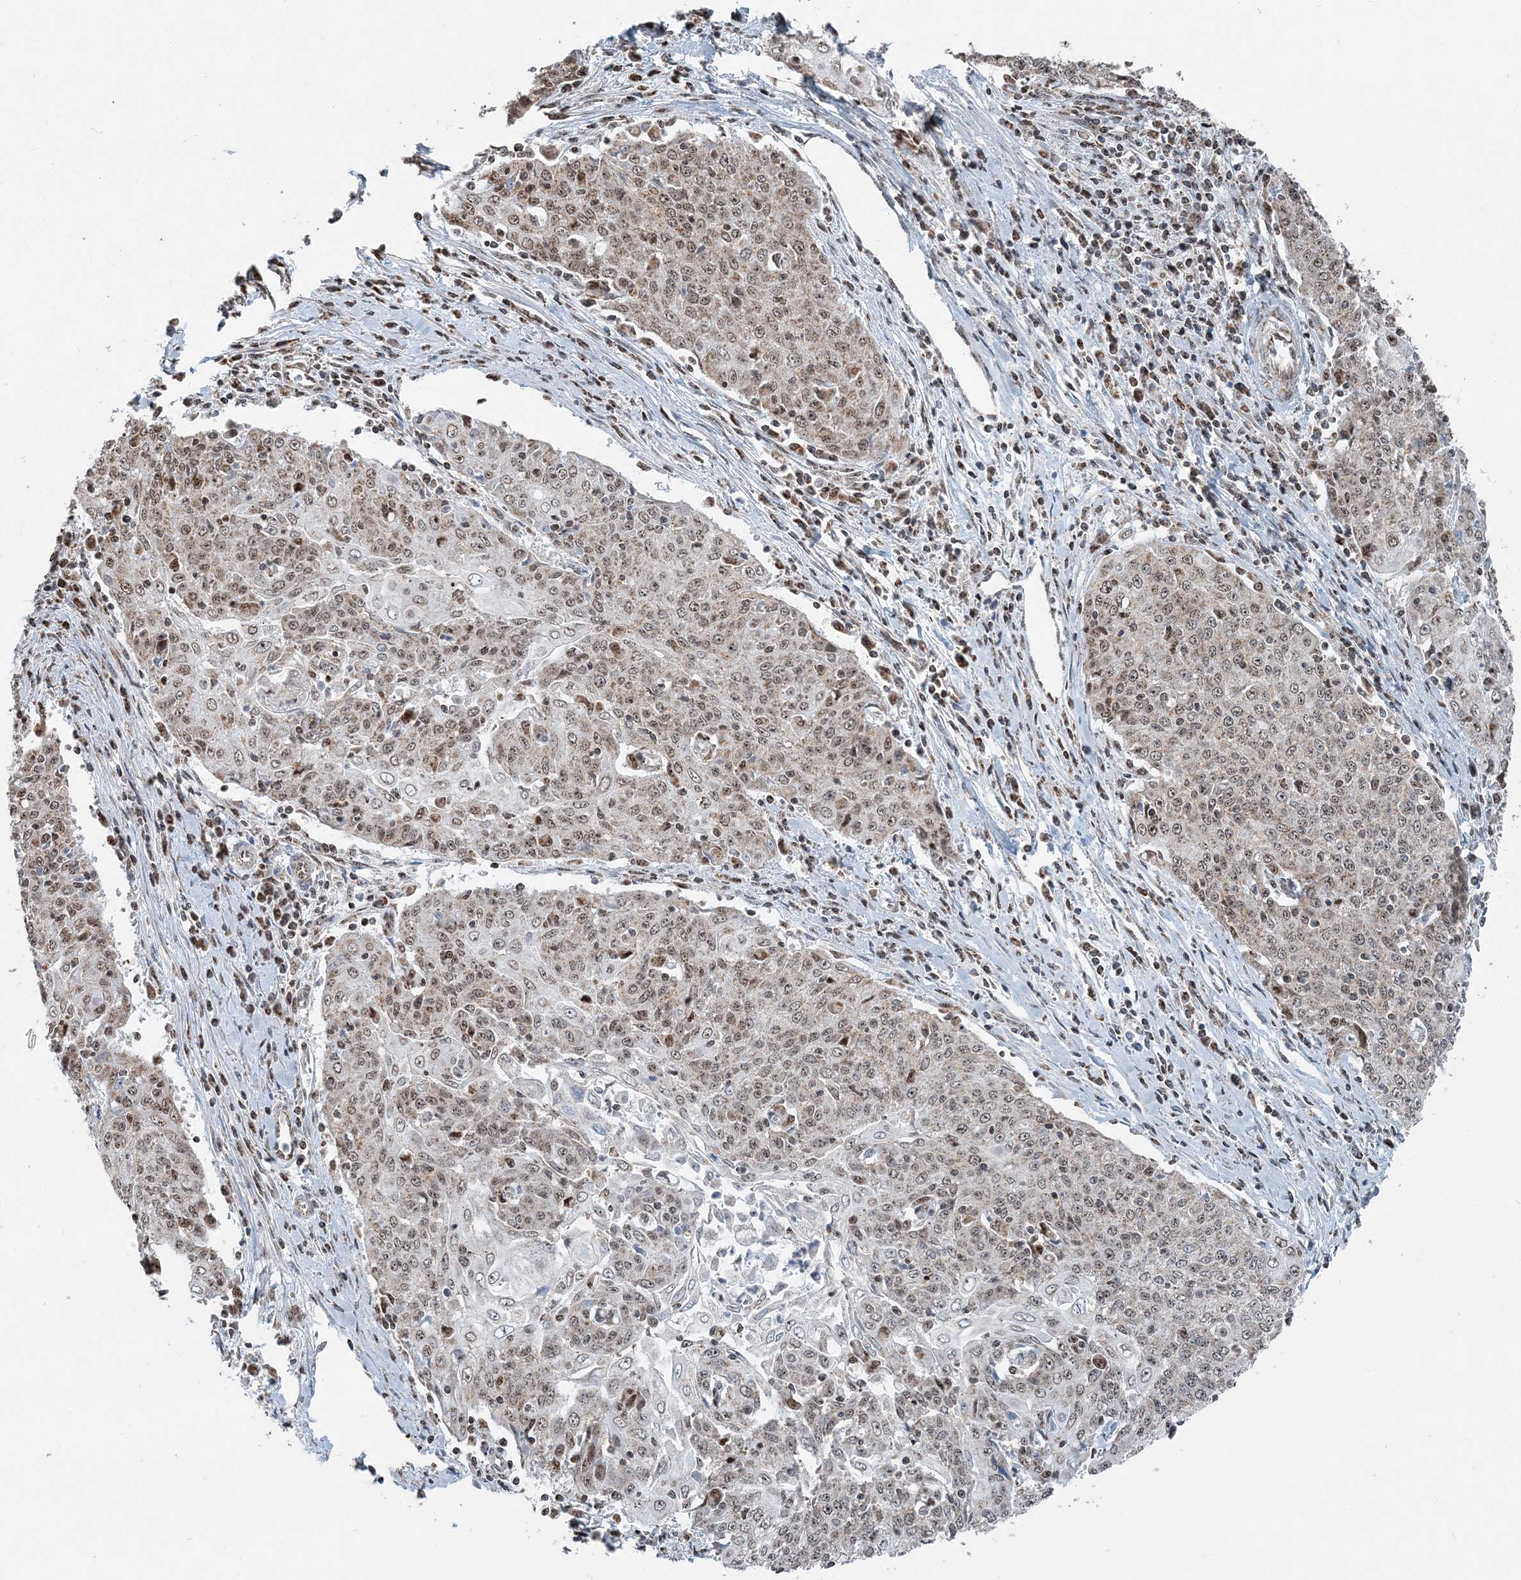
{"staining": {"intensity": "moderate", "quantity": ">75%", "location": "cytoplasmic/membranous,nuclear"}, "tissue": "cervical cancer", "cell_type": "Tumor cells", "image_type": "cancer", "snomed": [{"axis": "morphology", "description": "Squamous cell carcinoma, NOS"}, {"axis": "topography", "description": "Cervix"}], "caption": "Immunohistochemistry (DAB (3,3'-diaminobenzidine)) staining of human squamous cell carcinoma (cervical) shows moderate cytoplasmic/membranous and nuclear protein positivity in approximately >75% of tumor cells. The staining was performed using DAB to visualize the protein expression in brown, while the nuclei were stained in blue with hematoxylin (Magnification: 20x).", "gene": "SUCLG1", "patient": {"sex": "female", "age": 48}}